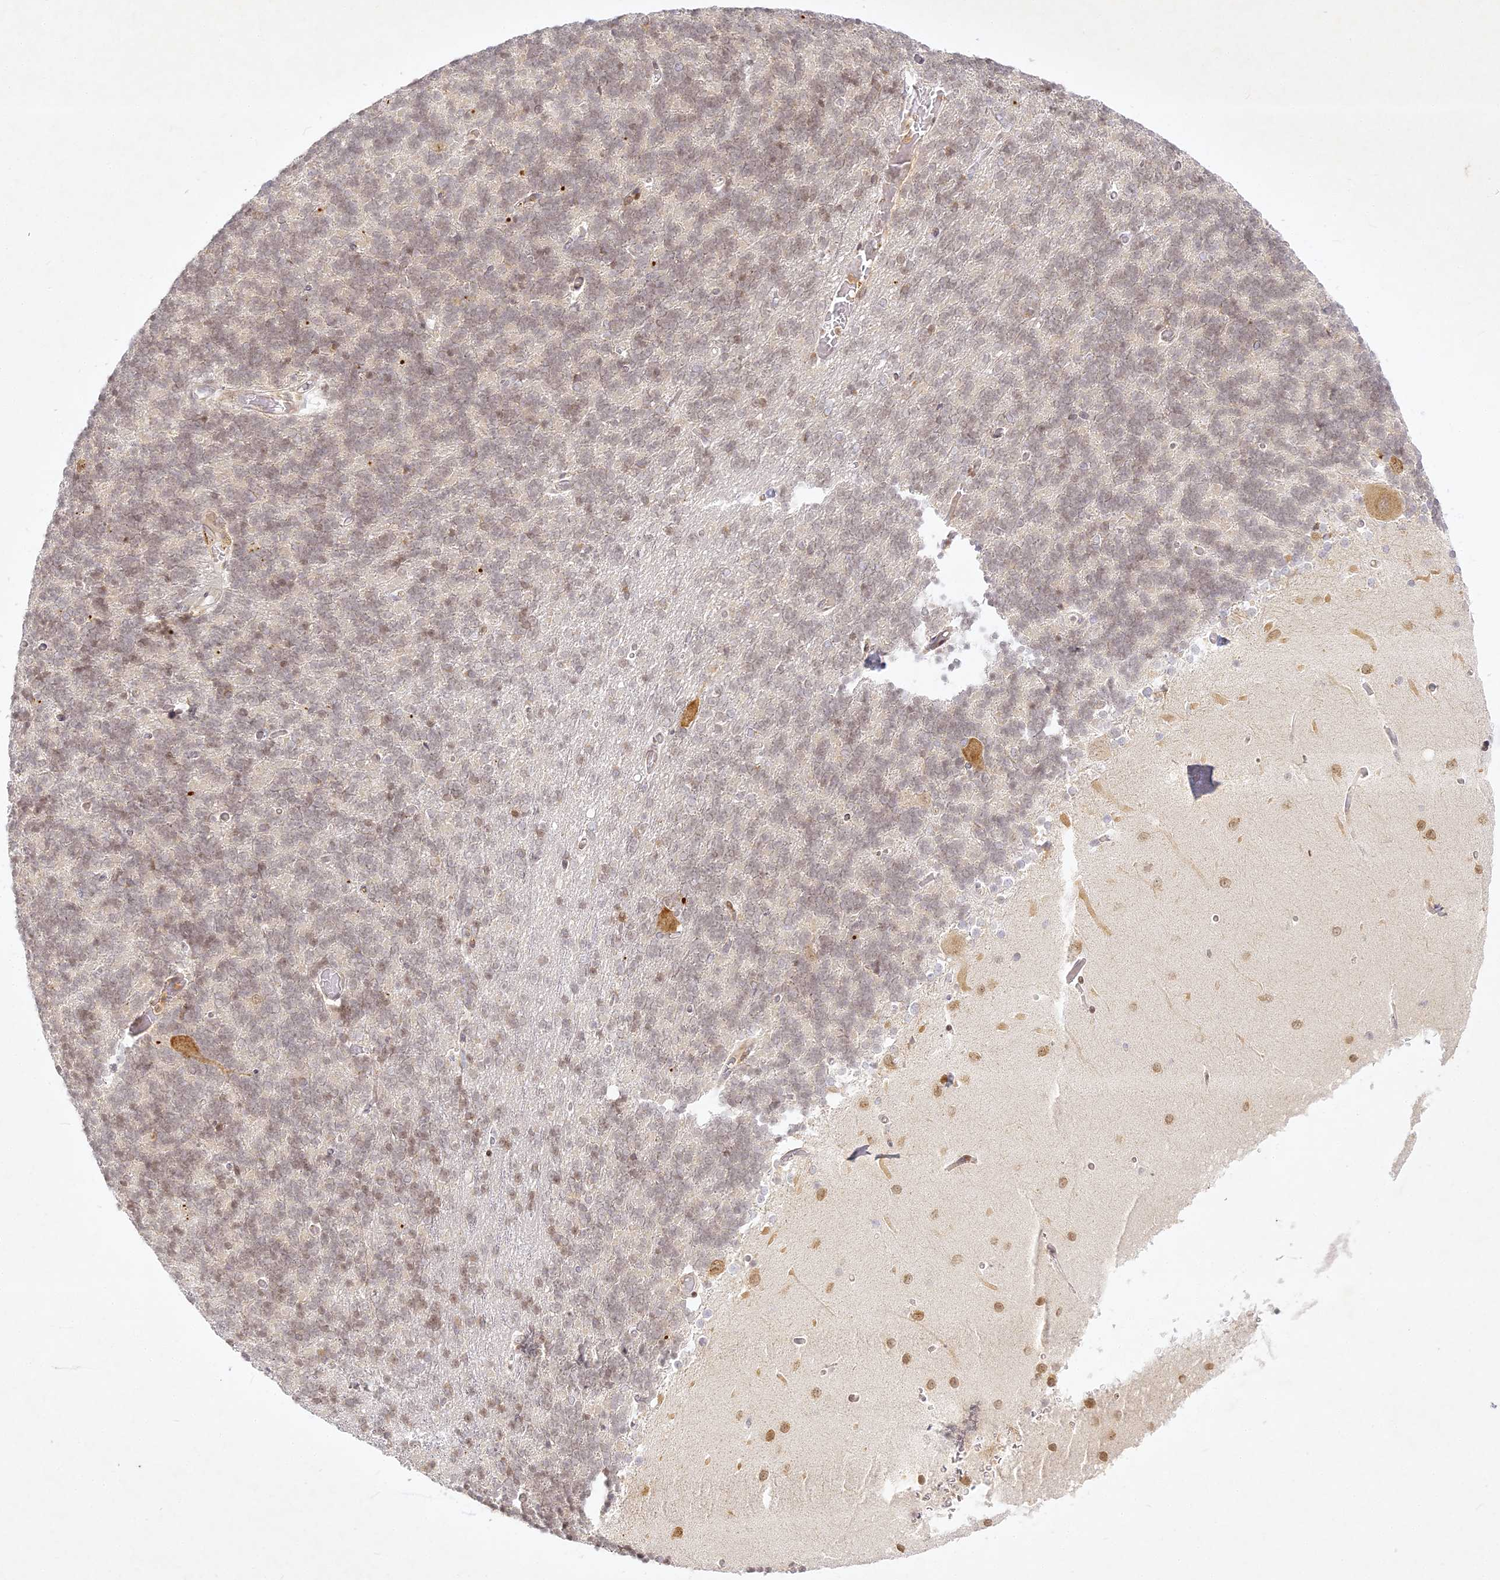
{"staining": {"intensity": "weak", "quantity": "<25%", "location": "cytoplasmic/membranous"}, "tissue": "cerebellum", "cell_type": "Cells in granular layer", "image_type": "normal", "snomed": [{"axis": "morphology", "description": "Normal tissue, NOS"}, {"axis": "topography", "description": "Cerebellum"}], "caption": "Immunohistochemistry (IHC) photomicrograph of normal cerebellum: cerebellum stained with DAB (3,3'-diaminobenzidine) displays no significant protein positivity in cells in granular layer. (Immunohistochemistry (IHC), brightfield microscopy, high magnification).", "gene": "SLC30A5", "patient": {"sex": "male", "age": 37}}